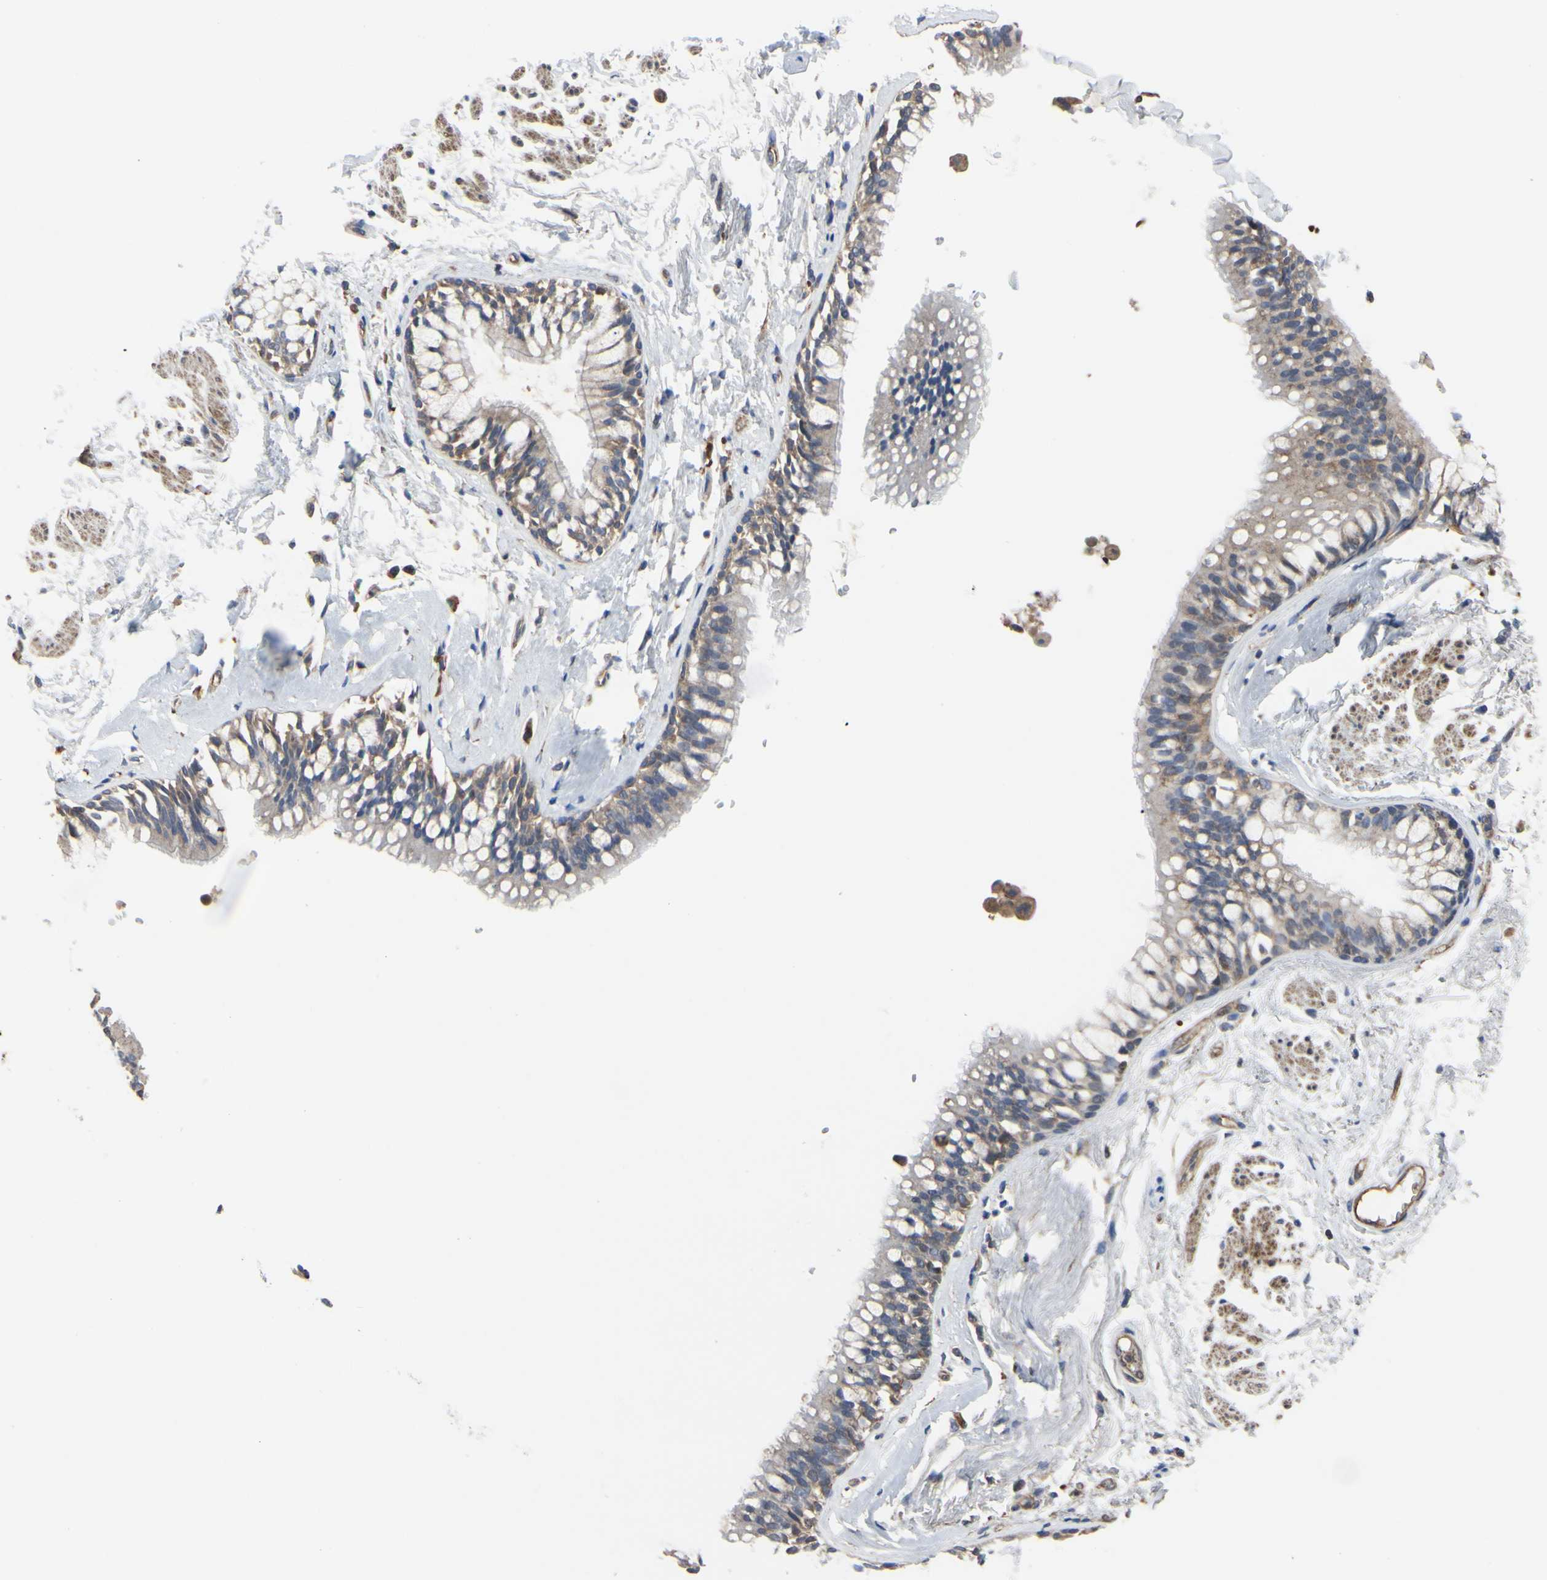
{"staining": {"intensity": "weak", "quantity": ">75%", "location": "cytoplasmic/membranous"}, "tissue": "adipose tissue", "cell_type": "Adipocytes", "image_type": "normal", "snomed": [{"axis": "morphology", "description": "Normal tissue, NOS"}, {"axis": "topography", "description": "Cartilage tissue"}, {"axis": "topography", "description": "Bronchus"}], "caption": "Immunohistochemistry (IHC) photomicrograph of benign adipose tissue: human adipose tissue stained using immunohistochemistry (IHC) shows low levels of weak protein expression localized specifically in the cytoplasmic/membranous of adipocytes, appearing as a cytoplasmic/membranous brown color.", "gene": "BECN1", "patient": {"sex": "female", "age": 73}}